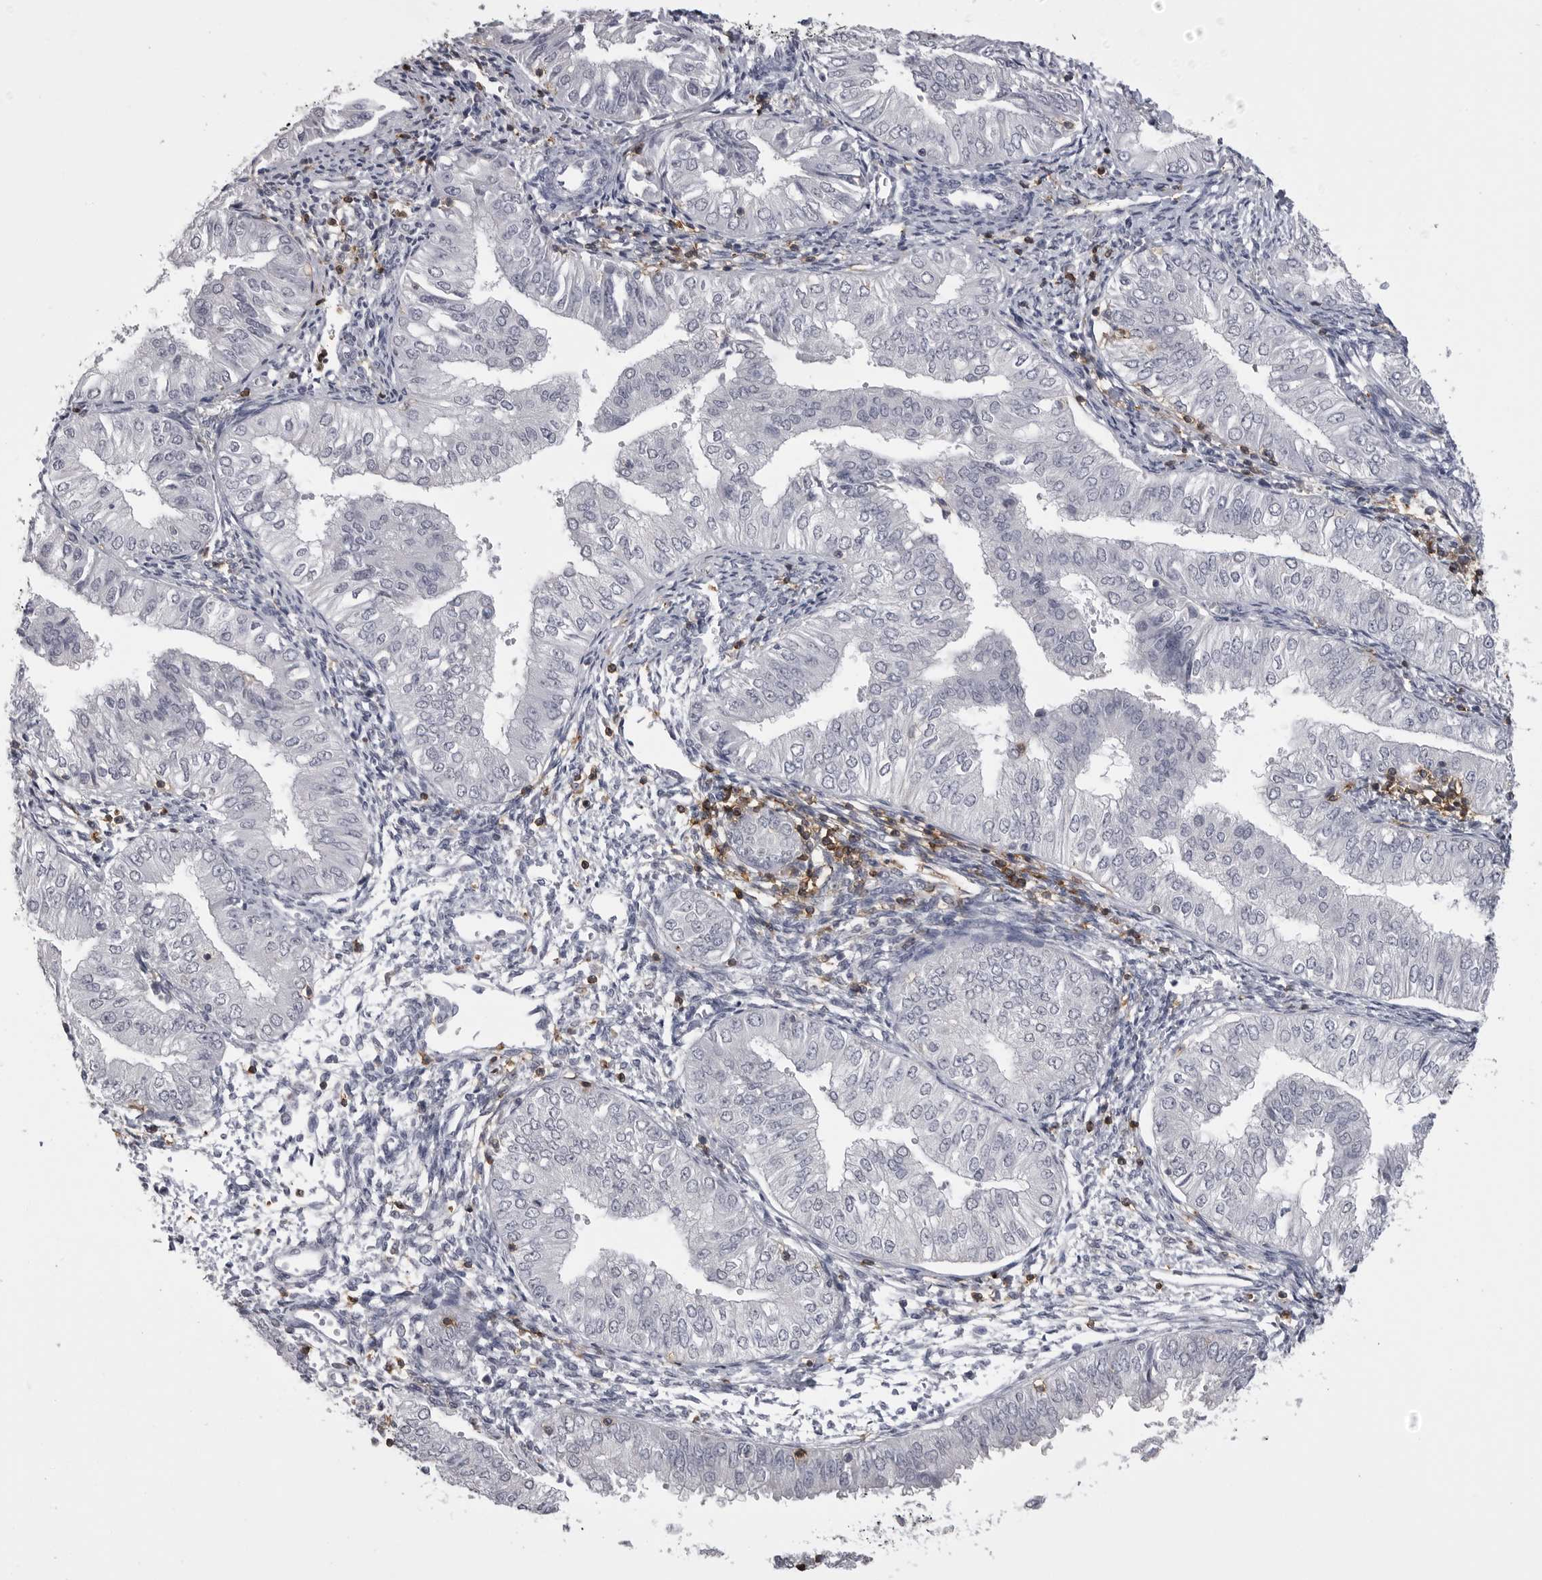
{"staining": {"intensity": "negative", "quantity": "none", "location": "none"}, "tissue": "endometrial cancer", "cell_type": "Tumor cells", "image_type": "cancer", "snomed": [{"axis": "morphology", "description": "Normal tissue, NOS"}, {"axis": "morphology", "description": "Adenocarcinoma, NOS"}, {"axis": "topography", "description": "Endometrium"}], "caption": "IHC of human endometrial adenocarcinoma exhibits no staining in tumor cells.", "gene": "ITGAL", "patient": {"sex": "female", "age": 53}}